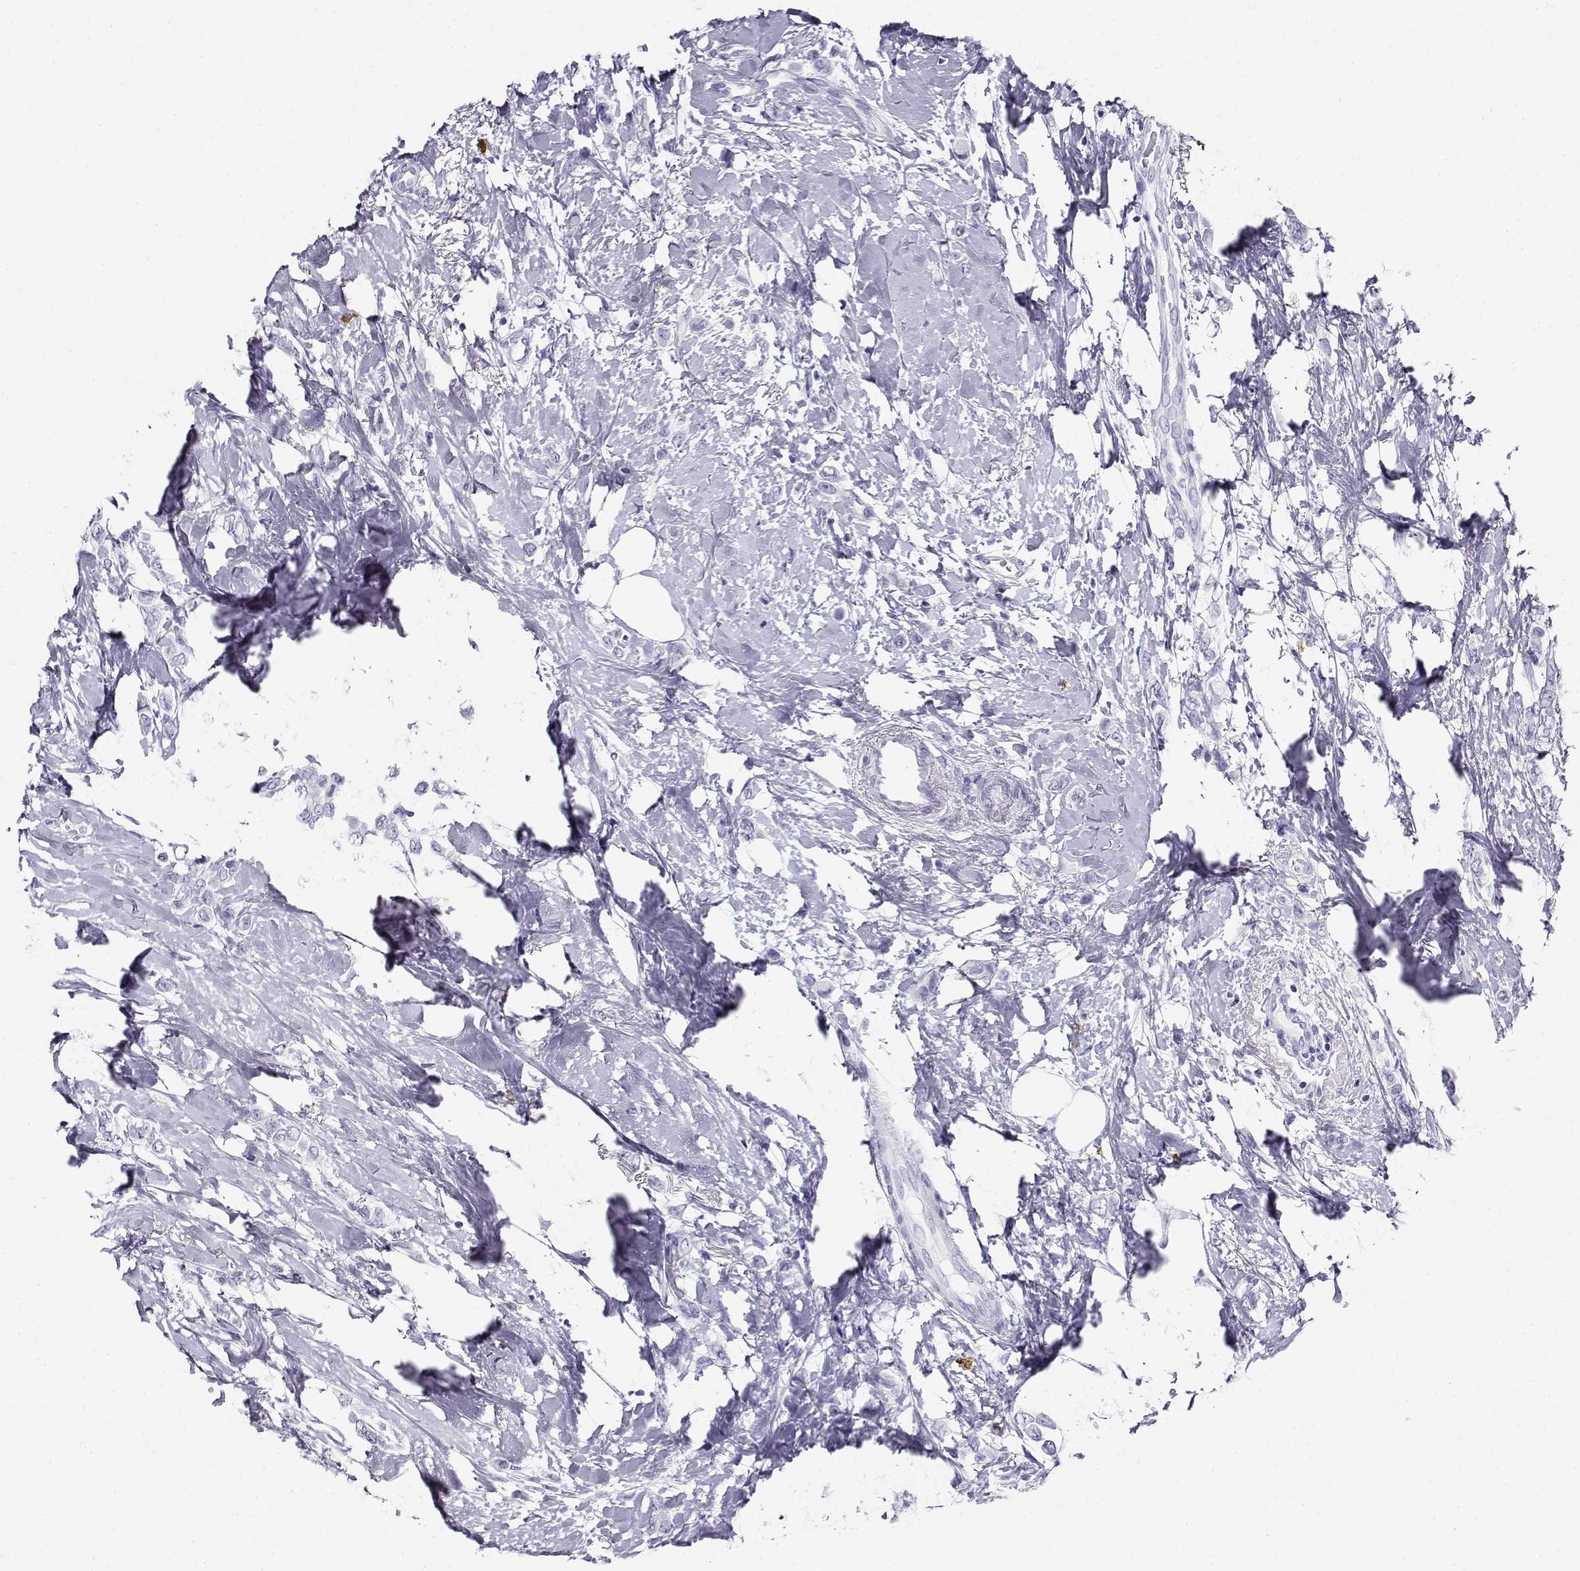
{"staining": {"intensity": "negative", "quantity": "none", "location": "none"}, "tissue": "breast cancer", "cell_type": "Tumor cells", "image_type": "cancer", "snomed": [{"axis": "morphology", "description": "Lobular carcinoma"}, {"axis": "topography", "description": "Breast"}], "caption": "Immunohistochemistry (IHC) micrograph of breast cancer stained for a protein (brown), which exhibits no expression in tumor cells.", "gene": "CABS1", "patient": {"sex": "female", "age": 66}}